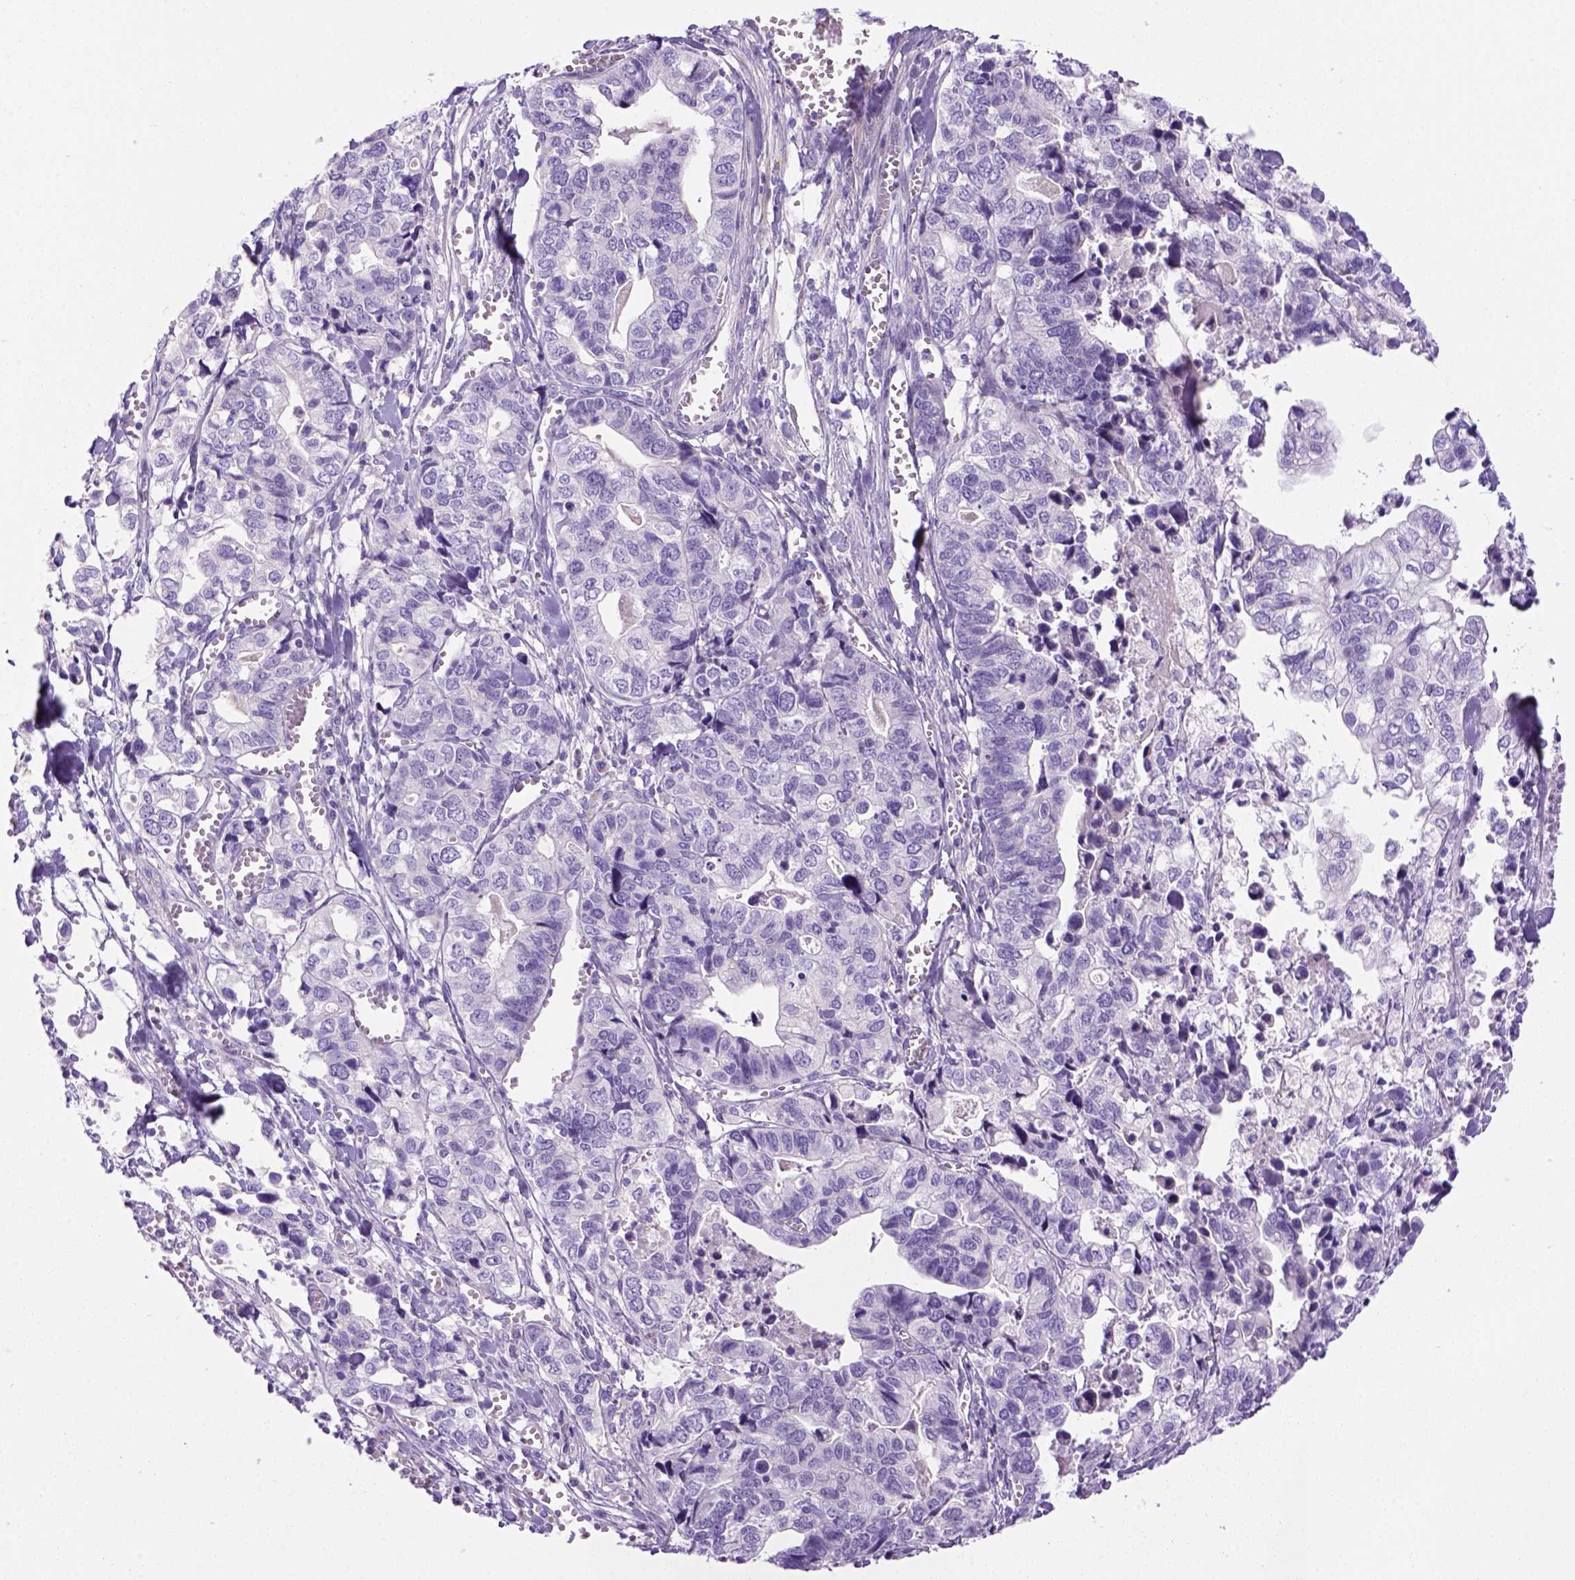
{"staining": {"intensity": "negative", "quantity": "none", "location": "none"}, "tissue": "stomach cancer", "cell_type": "Tumor cells", "image_type": "cancer", "snomed": [{"axis": "morphology", "description": "Adenocarcinoma, NOS"}, {"axis": "topography", "description": "Stomach, upper"}], "caption": "High power microscopy photomicrograph of an immunohistochemistry (IHC) image of adenocarcinoma (stomach), revealing no significant positivity in tumor cells.", "gene": "DNAH11", "patient": {"sex": "female", "age": 67}}